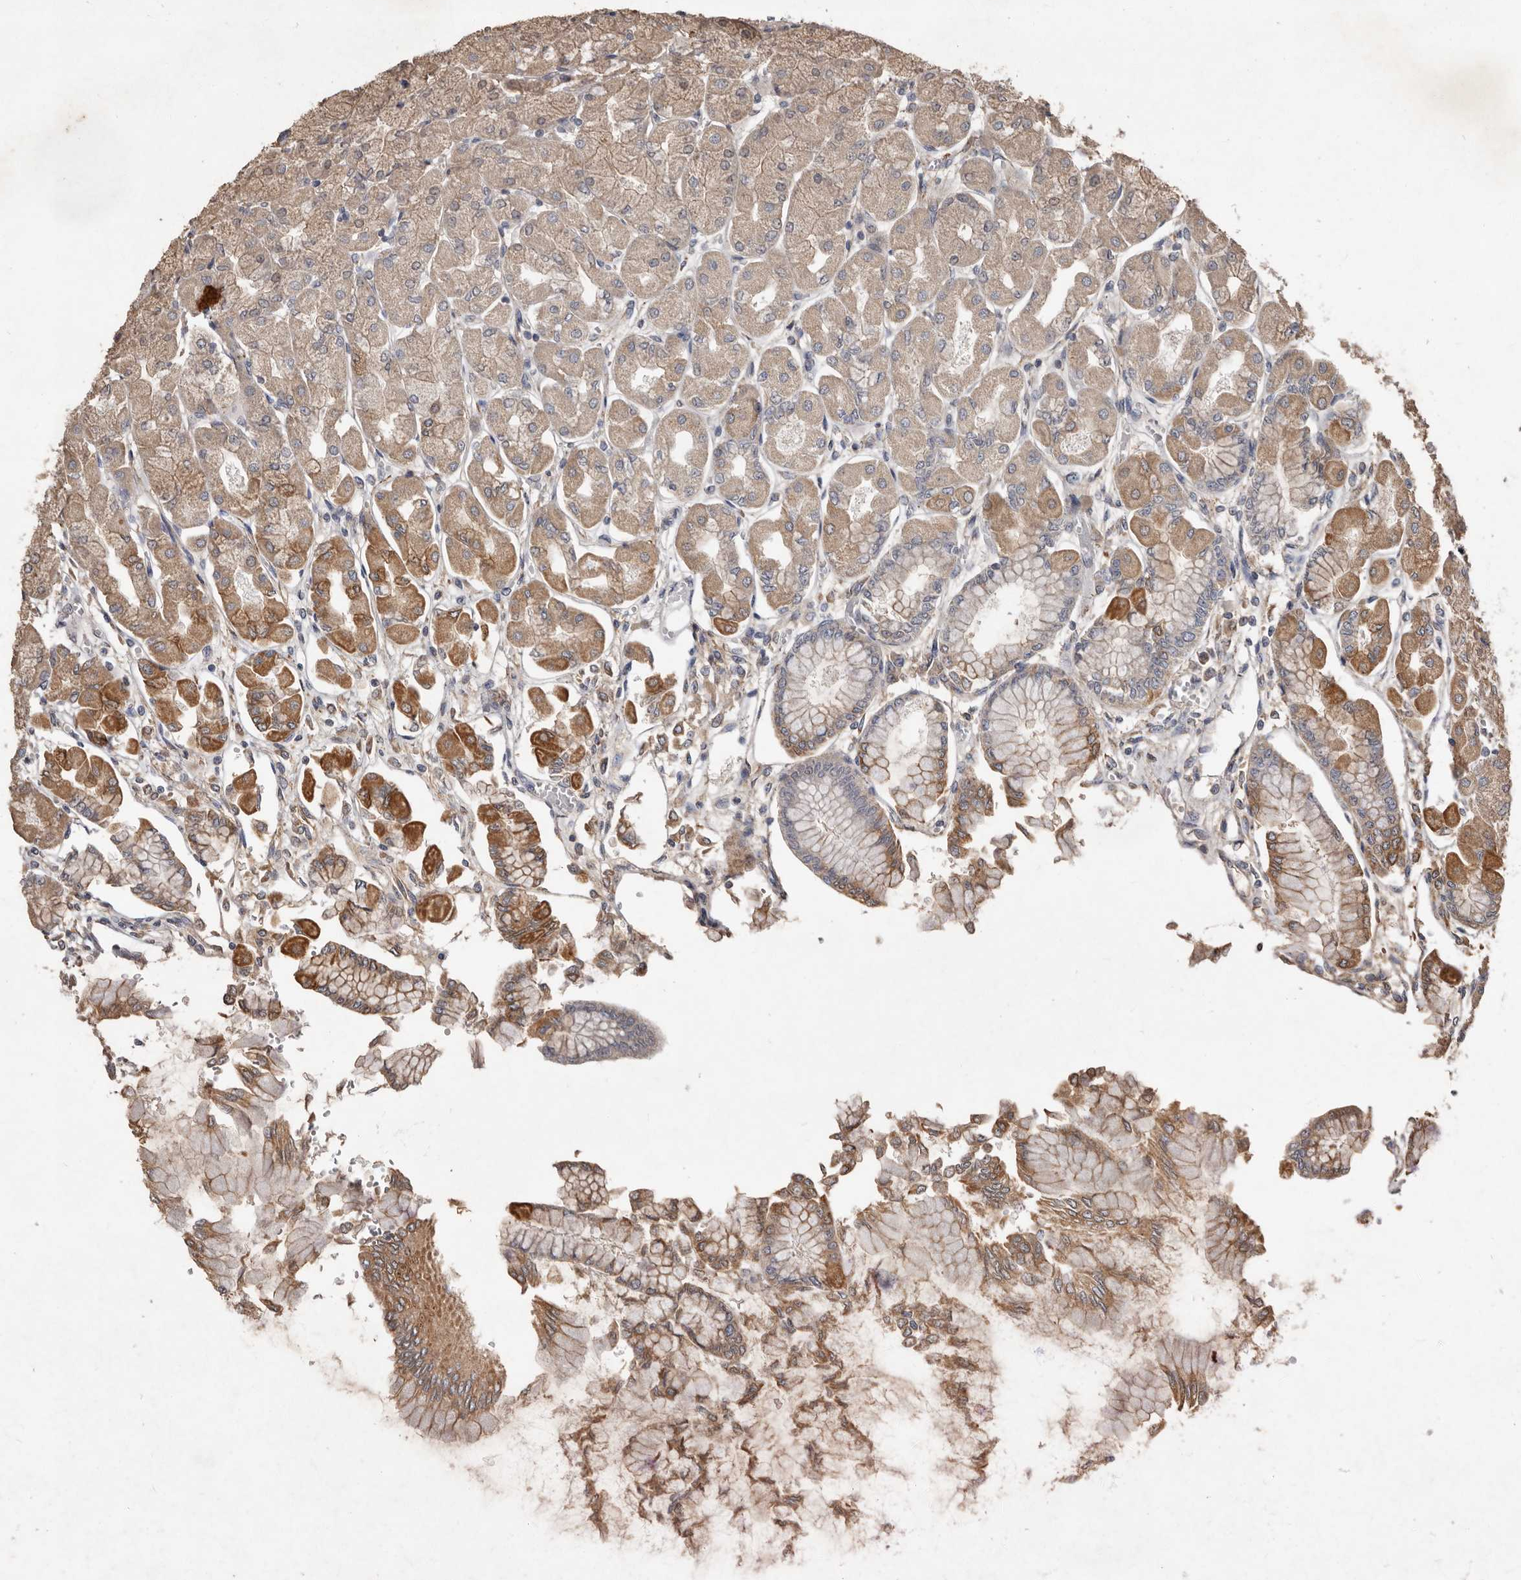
{"staining": {"intensity": "moderate", "quantity": ">75%", "location": "cytoplasmic/membranous"}, "tissue": "stomach", "cell_type": "Glandular cells", "image_type": "normal", "snomed": [{"axis": "morphology", "description": "Normal tissue, NOS"}, {"axis": "topography", "description": "Stomach, upper"}], "caption": "Protein analysis of normal stomach shows moderate cytoplasmic/membranous staining in about >75% of glandular cells.", "gene": "KIF26B", "patient": {"sex": "female", "age": 56}}